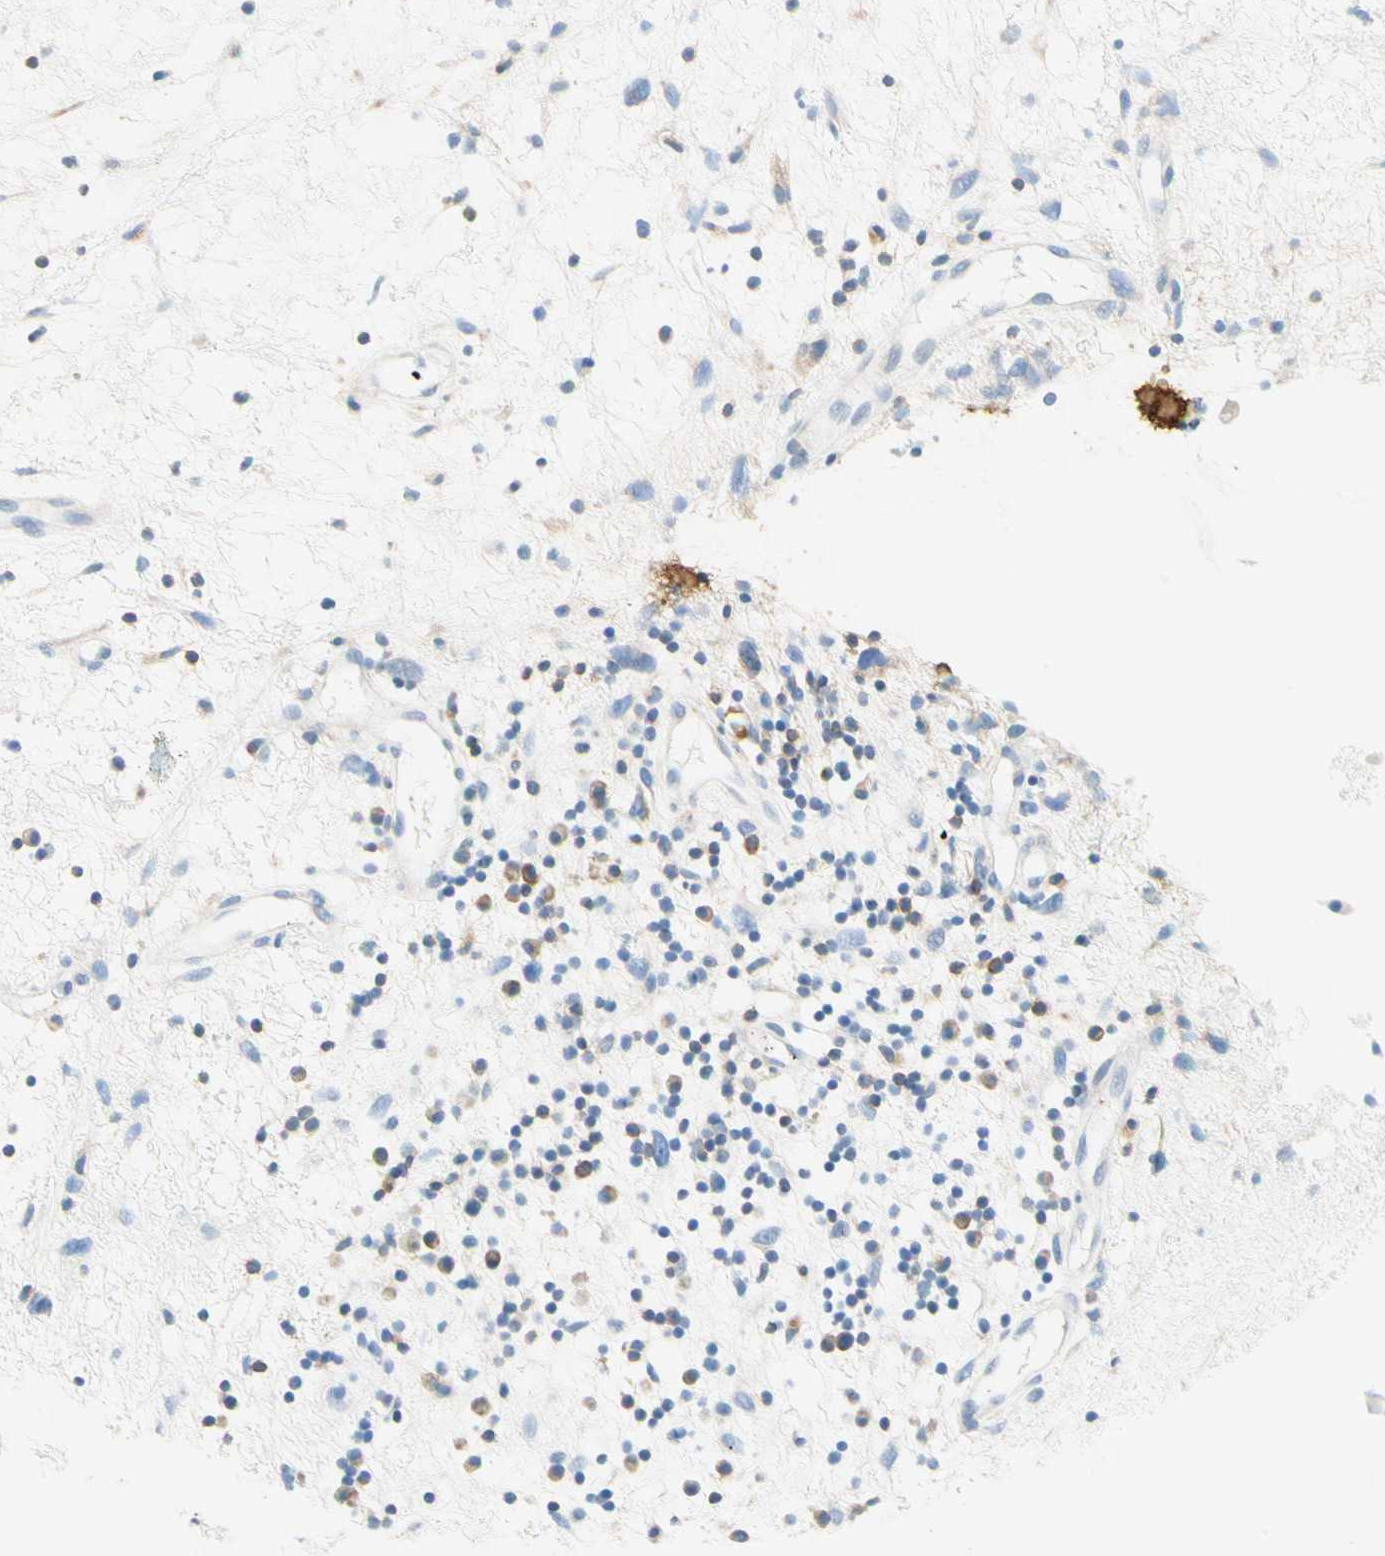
{"staining": {"intensity": "negative", "quantity": "none", "location": "none"}, "tissue": "nasopharynx", "cell_type": "Respiratory epithelial cells", "image_type": "normal", "snomed": [{"axis": "morphology", "description": "Normal tissue, NOS"}, {"axis": "morphology", "description": "Inflammation, NOS"}, {"axis": "topography", "description": "Nasopharynx"}], "caption": "Immunohistochemical staining of normal nasopharynx exhibits no significant staining in respiratory epithelial cells.", "gene": "LAT", "patient": {"sex": "male", "age": 48}}